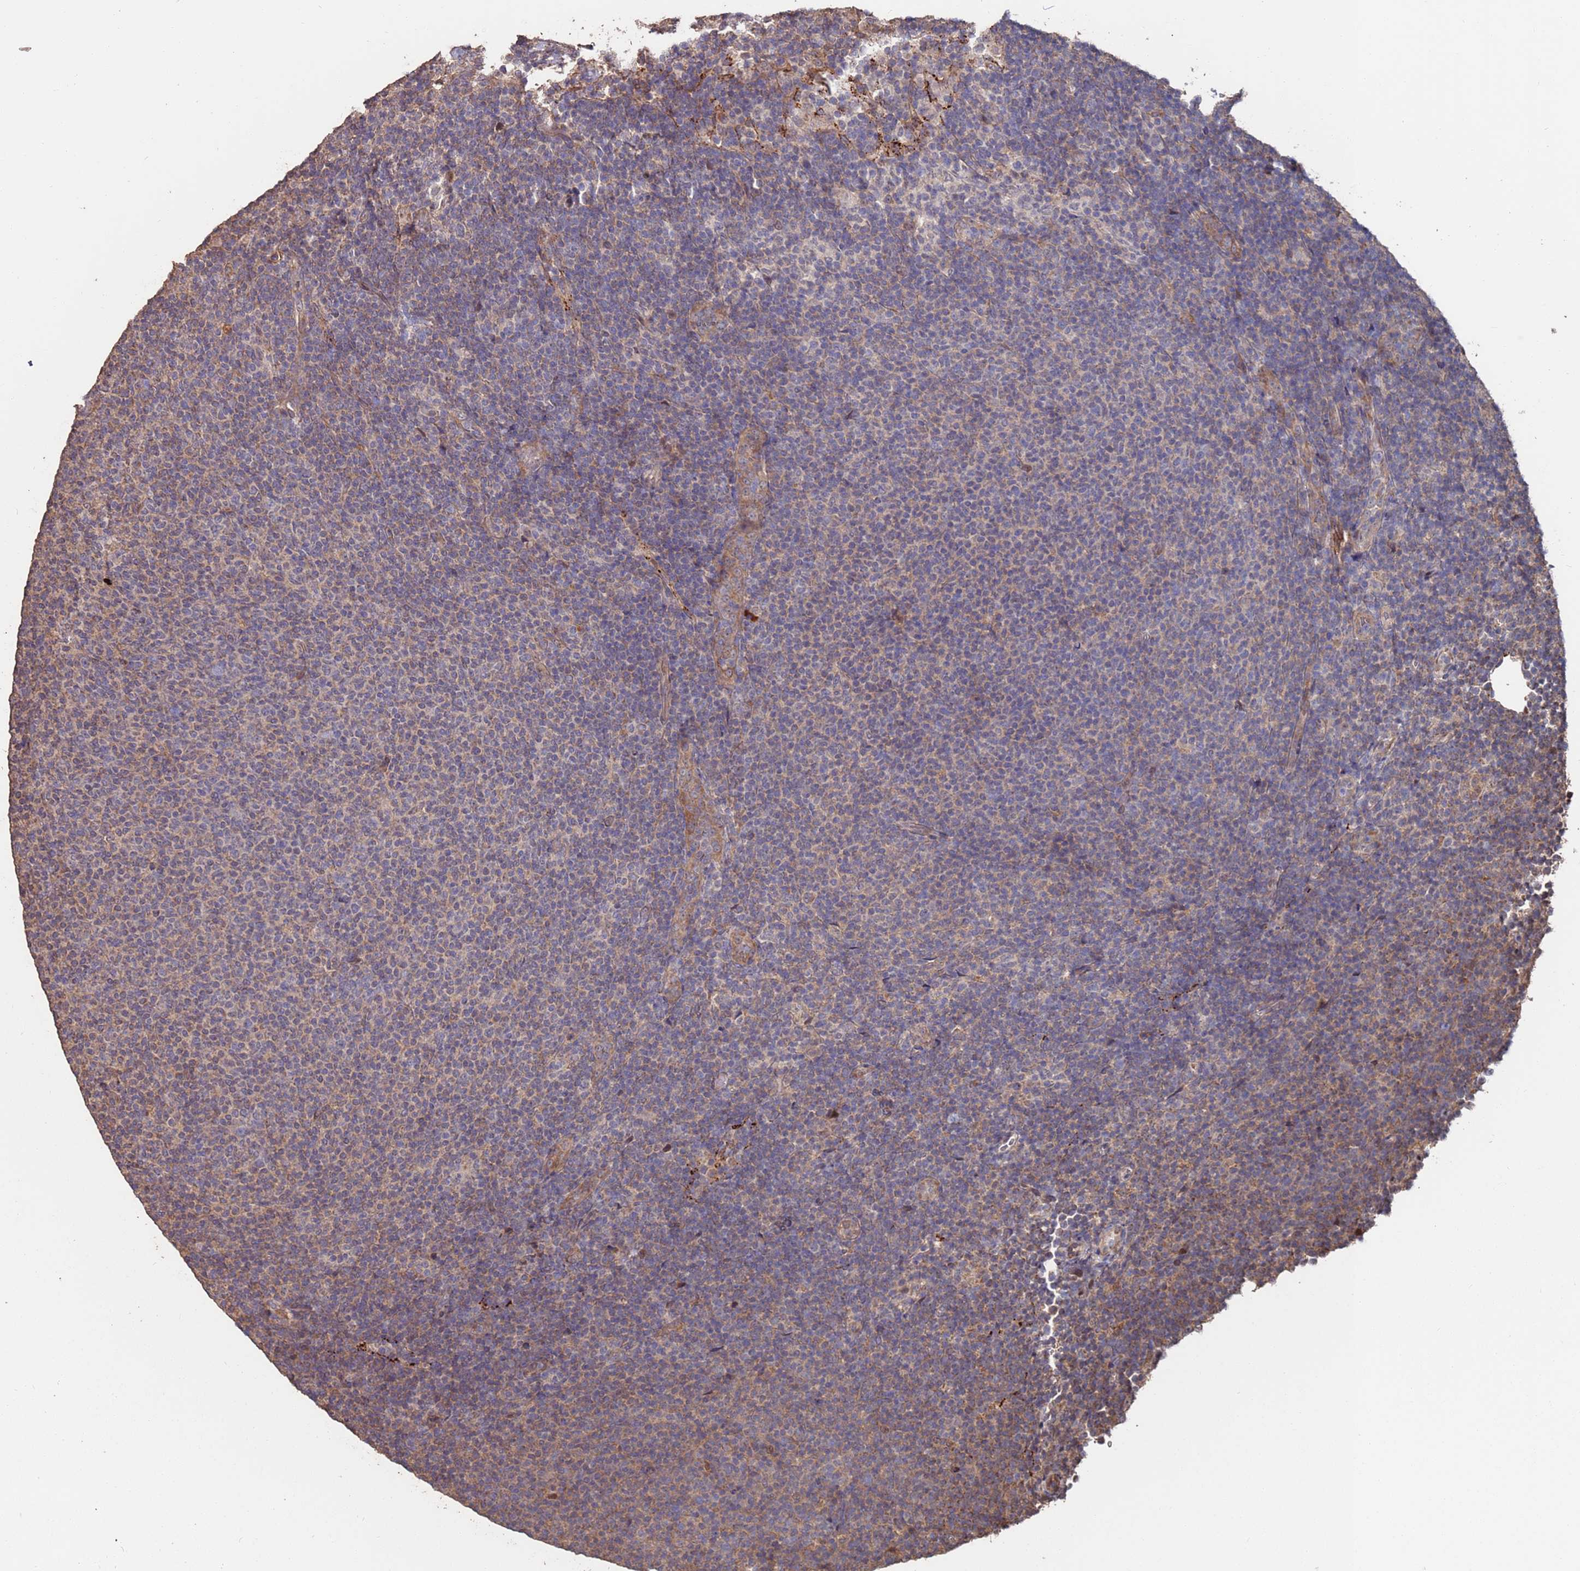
{"staining": {"intensity": "weak", "quantity": "<25%", "location": "cytoplasmic/membranous"}, "tissue": "lymphoma", "cell_type": "Tumor cells", "image_type": "cancer", "snomed": [{"axis": "morphology", "description": "Malignant lymphoma, non-Hodgkin's type, Low grade"}, {"axis": "topography", "description": "Lymph node"}], "caption": "Immunohistochemistry of human low-grade malignant lymphoma, non-Hodgkin's type shows no positivity in tumor cells. Brightfield microscopy of IHC stained with DAB (3,3'-diaminobenzidine) (brown) and hematoxylin (blue), captured at high magnification.", "gene": "PRR7", "patient": {"sex": "male", "age": 66}}